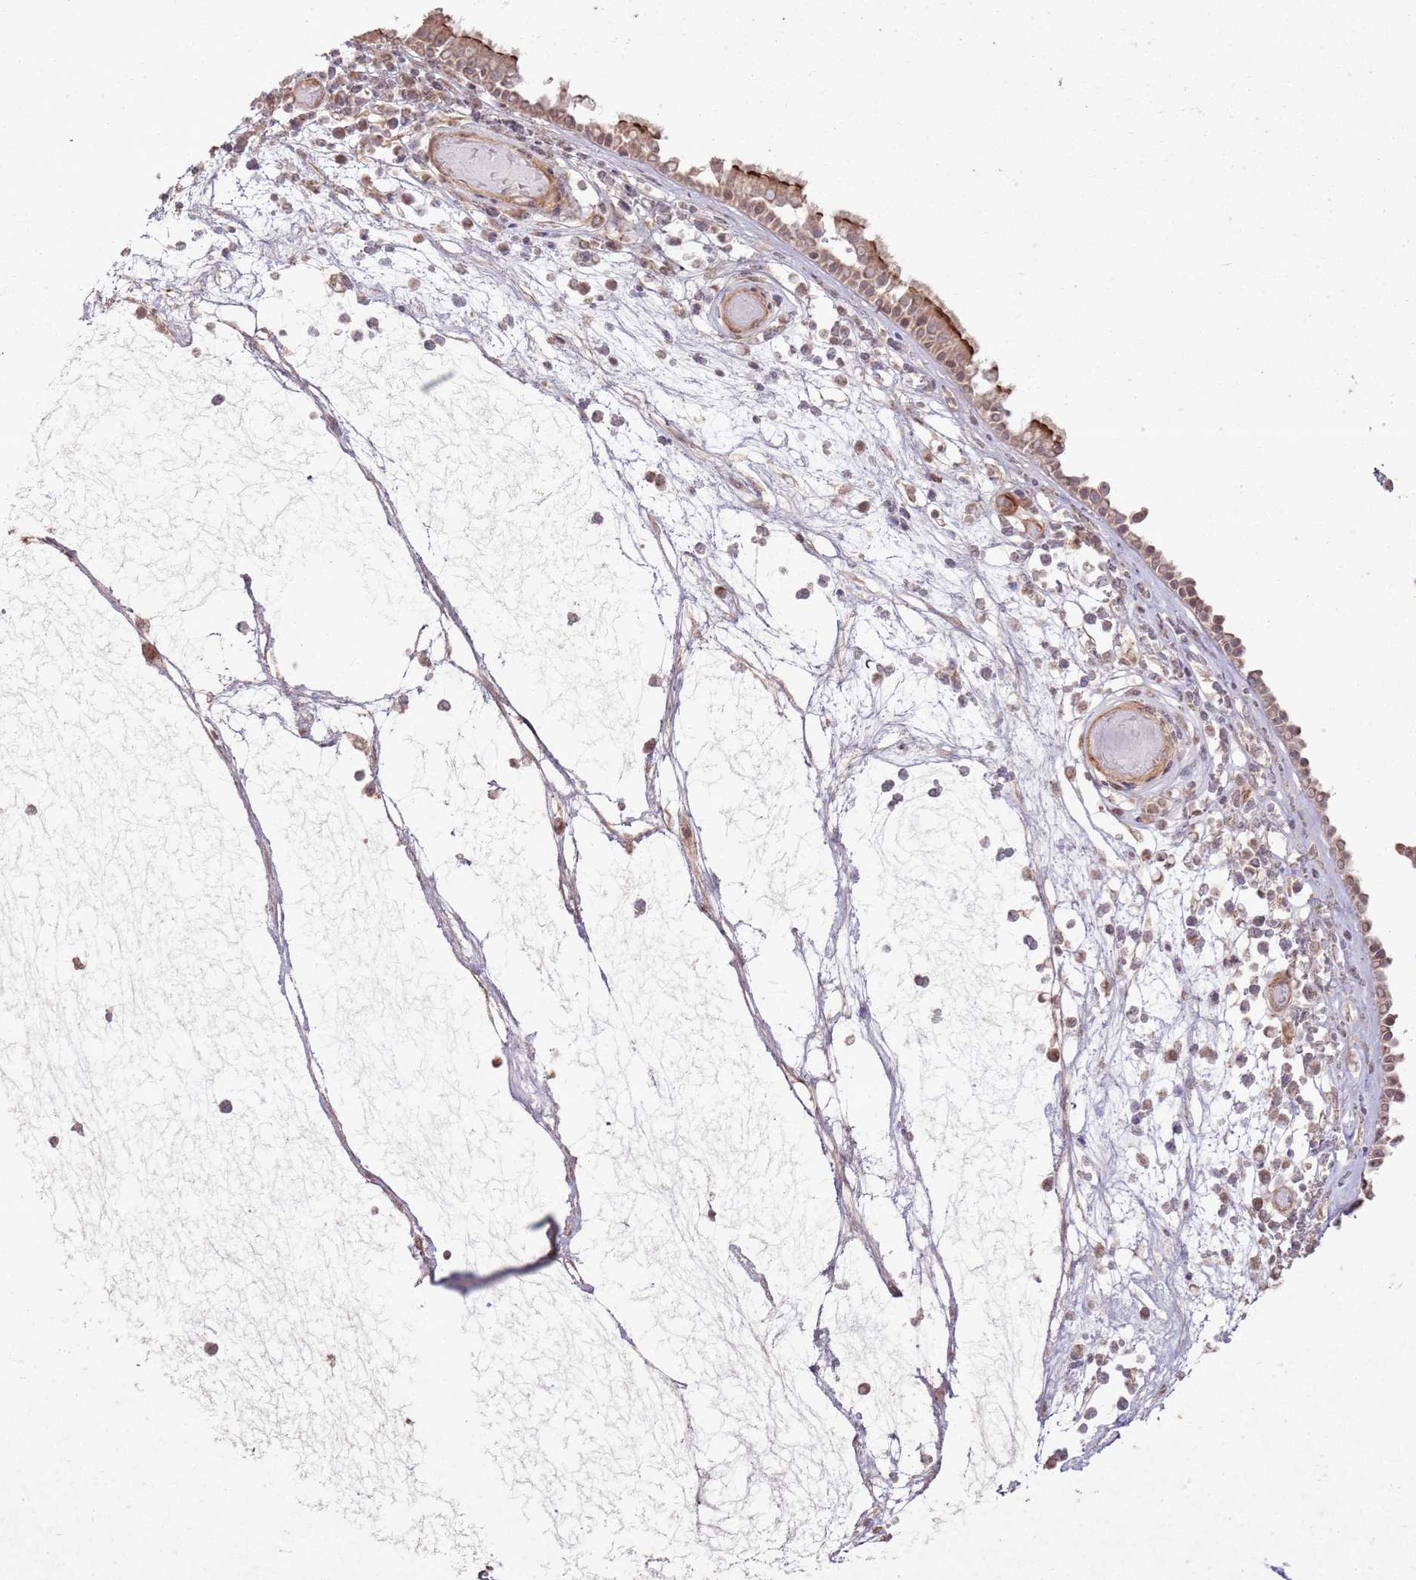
{"staining": {"intensity": "strong", "quantity": "25%-75%", "location": "cytoplasmic/membranous,nuclear"}, "tissue": "nasopharynx", "cell_type": "Respiratory epithelial cells", "image_type": "normal", "snomed": [{"axis": "morphology", "description": "Normal tissue, NOS"}, {"axis": "morphology", "description": "Inflammation, NOS"}, {"axis": "topography", "description": "Nasopharynx"}], "caption": "Immunohistochemistry (IHC) photomicrograph of benign human nasopharynx stained for a protein (brown), which reveals high levels of strong cytoplasmic/membranous,nuclear positivity in about 25%-75% of respiratory epithelial cells.", "gene": "ZNF623", "patient": {"sex": "male", "age": 70}}